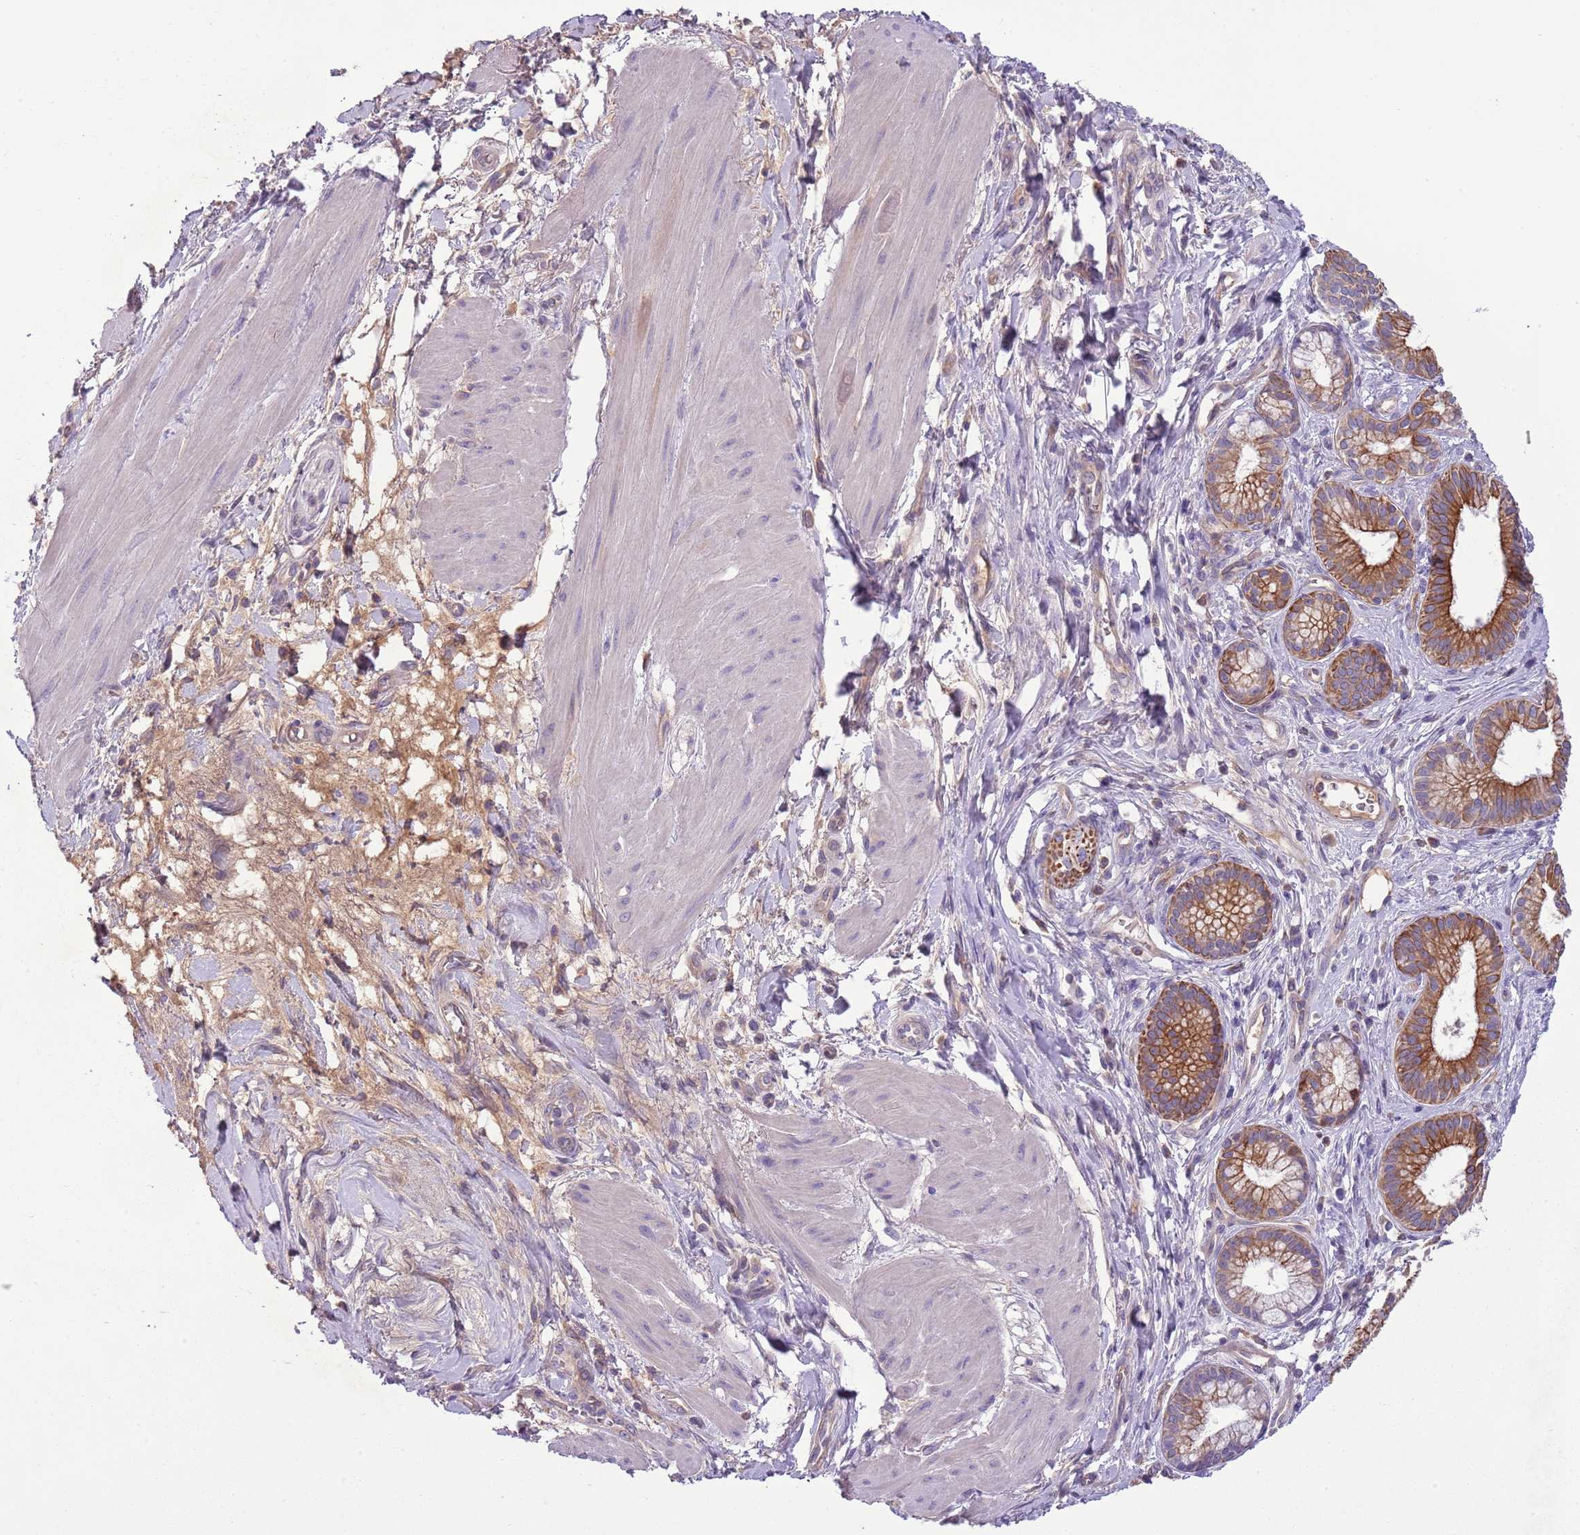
{"staining": {"intensity": "strong", "quantity": ">75%", "location": "cytoplasmic/membranous"}, "tissue": "pancreatic cancer", "cell_type": "Tumor cells", "image_type": "cancer", "snomed": [{"axis": "morphology", "description": "Adenocarcinoma, NOS"}, {"axis": "topography", "description": "Pancreas"}], "caption": "A high amount of strong cytoplasmic/membranous expression is identified in approximately >75% of tumor cells in adenocarcinoma (pancreatic) tissue.", "gene": "HES3", "patient": {"sex": "male", "age": 72}}